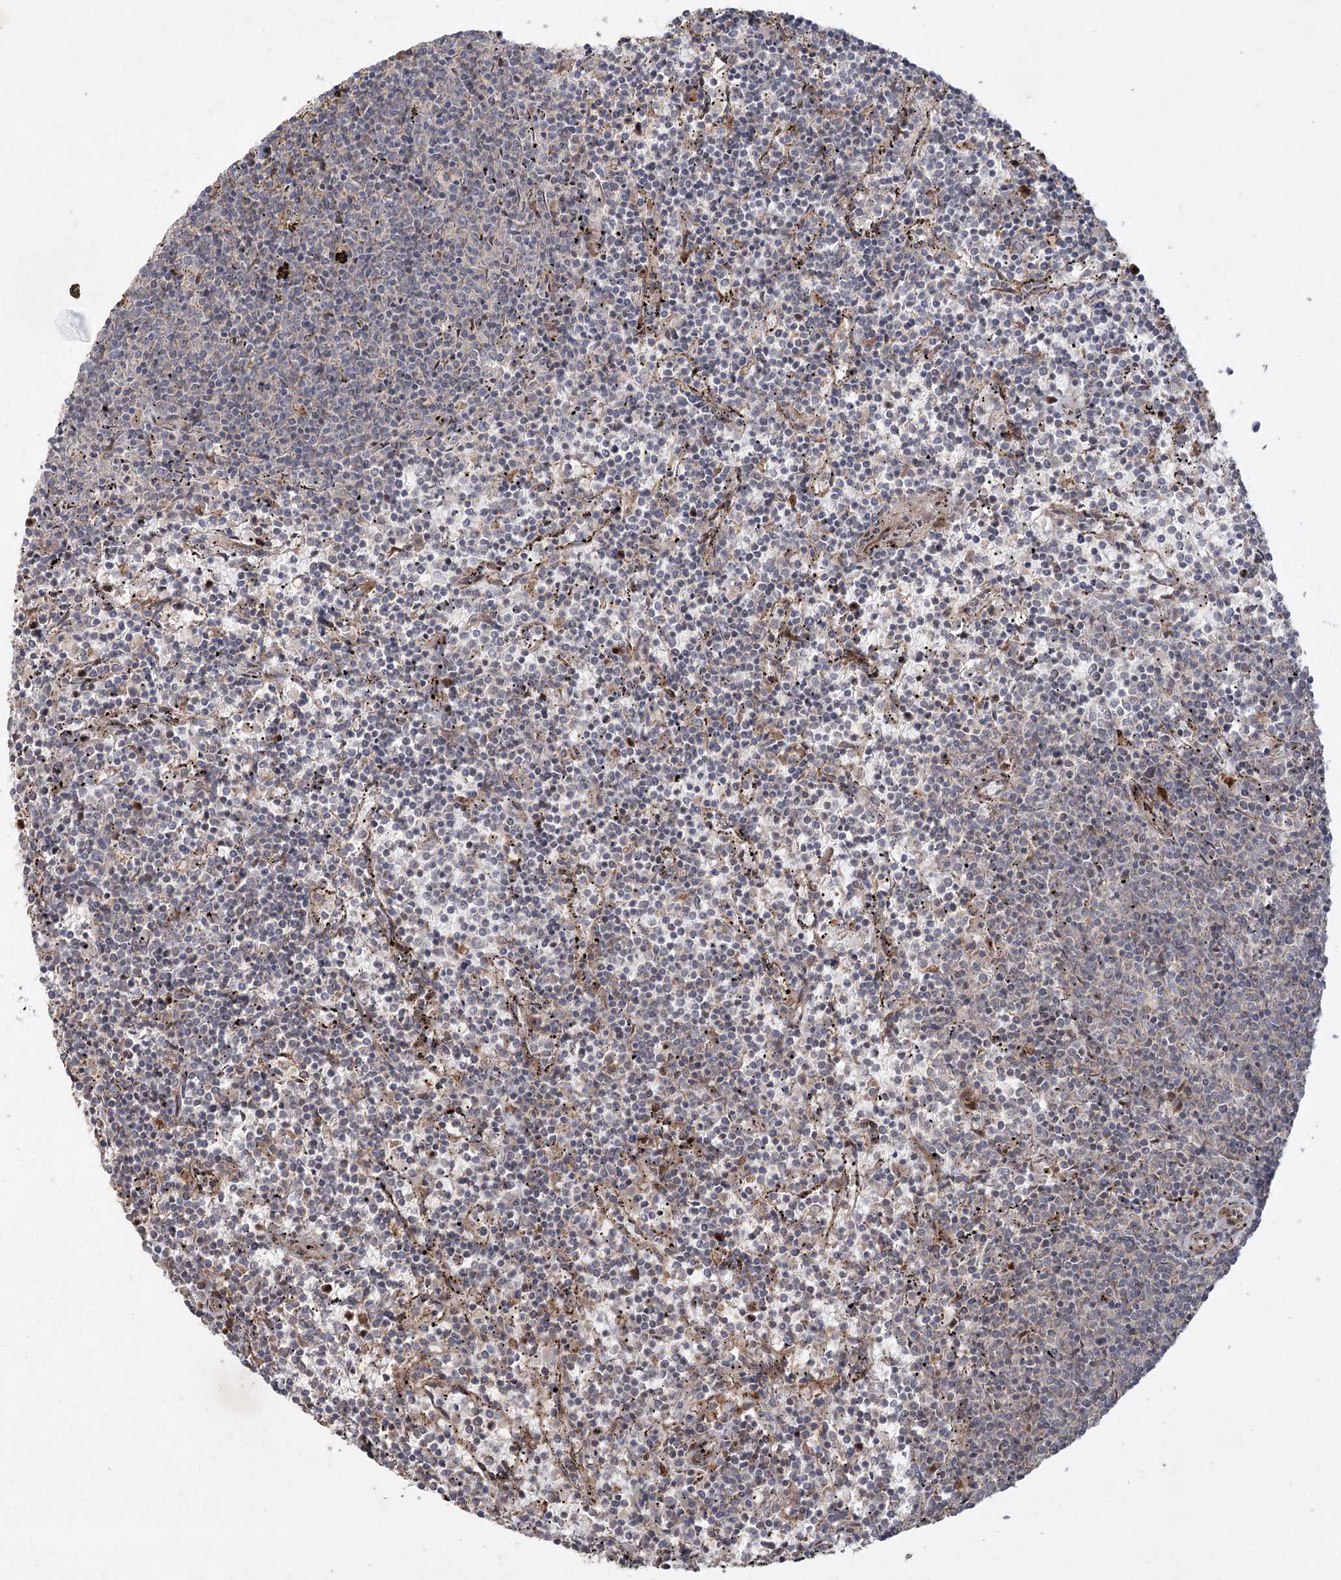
{"staining": {"intensity": "negative", "quantity": "none", "location": "none"}, "tissue": "lymphoma", "cell_type": "Tumor cells", "image_type": "cancer", "snomed": [{"axis": "morphology", "description": "Malignant lymphoma, non-Hodgkin's type, Low grade"}, {"axis": "topography", "description": "Spleen"}], "caption": "High magnification brightfield microscopy of lymphoma stained with DAB (3,3'-diaminobenzidine) (brown) and counterstained with hematoxylin (blue): tumor cells show no significant staining.", "gene": "KBTBD4", "patient": {"sex": "female", "age": 50}}